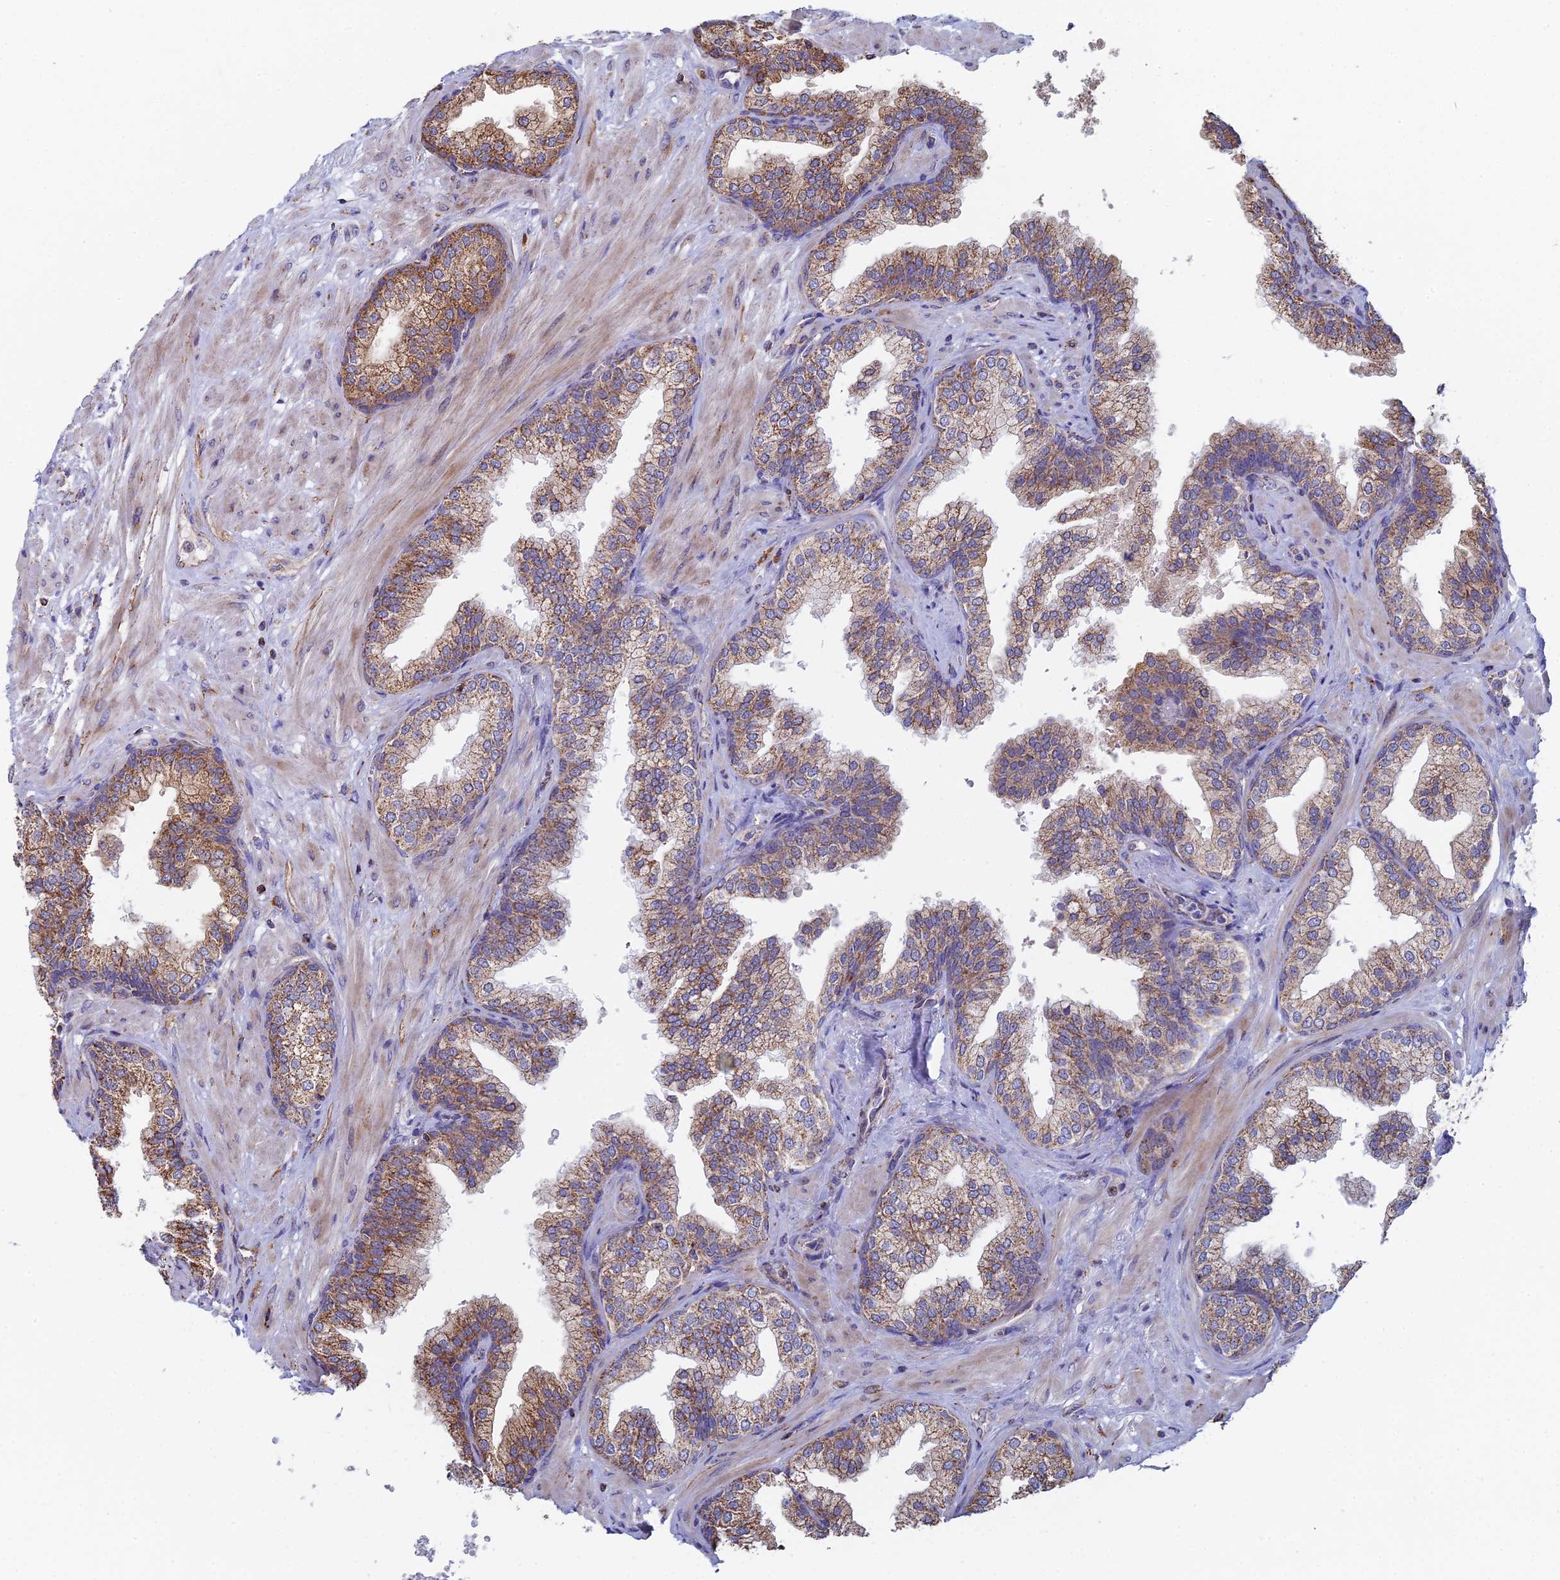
{"staining": {"intensity": "moderate", "quantity": ">75%", "location": "cytoplasmic/membranous"}, "tissue": "prostate", "cell_type": "Glandular cells", "image_type": "normal", "snomed": [{"axis": "morphology", "description": "Normal tissue, NOS"}, {"axis": "topography", "description": "Prostate"}], "caption": "About >75% of glandular cells in benign human prostate demonstrate moderate cytoplasmic/membranous protein staining as visualized by brown immunohistochemical staining.", "gene": "SPOCK2", "patient": {"sex": "male", "age": 60}}